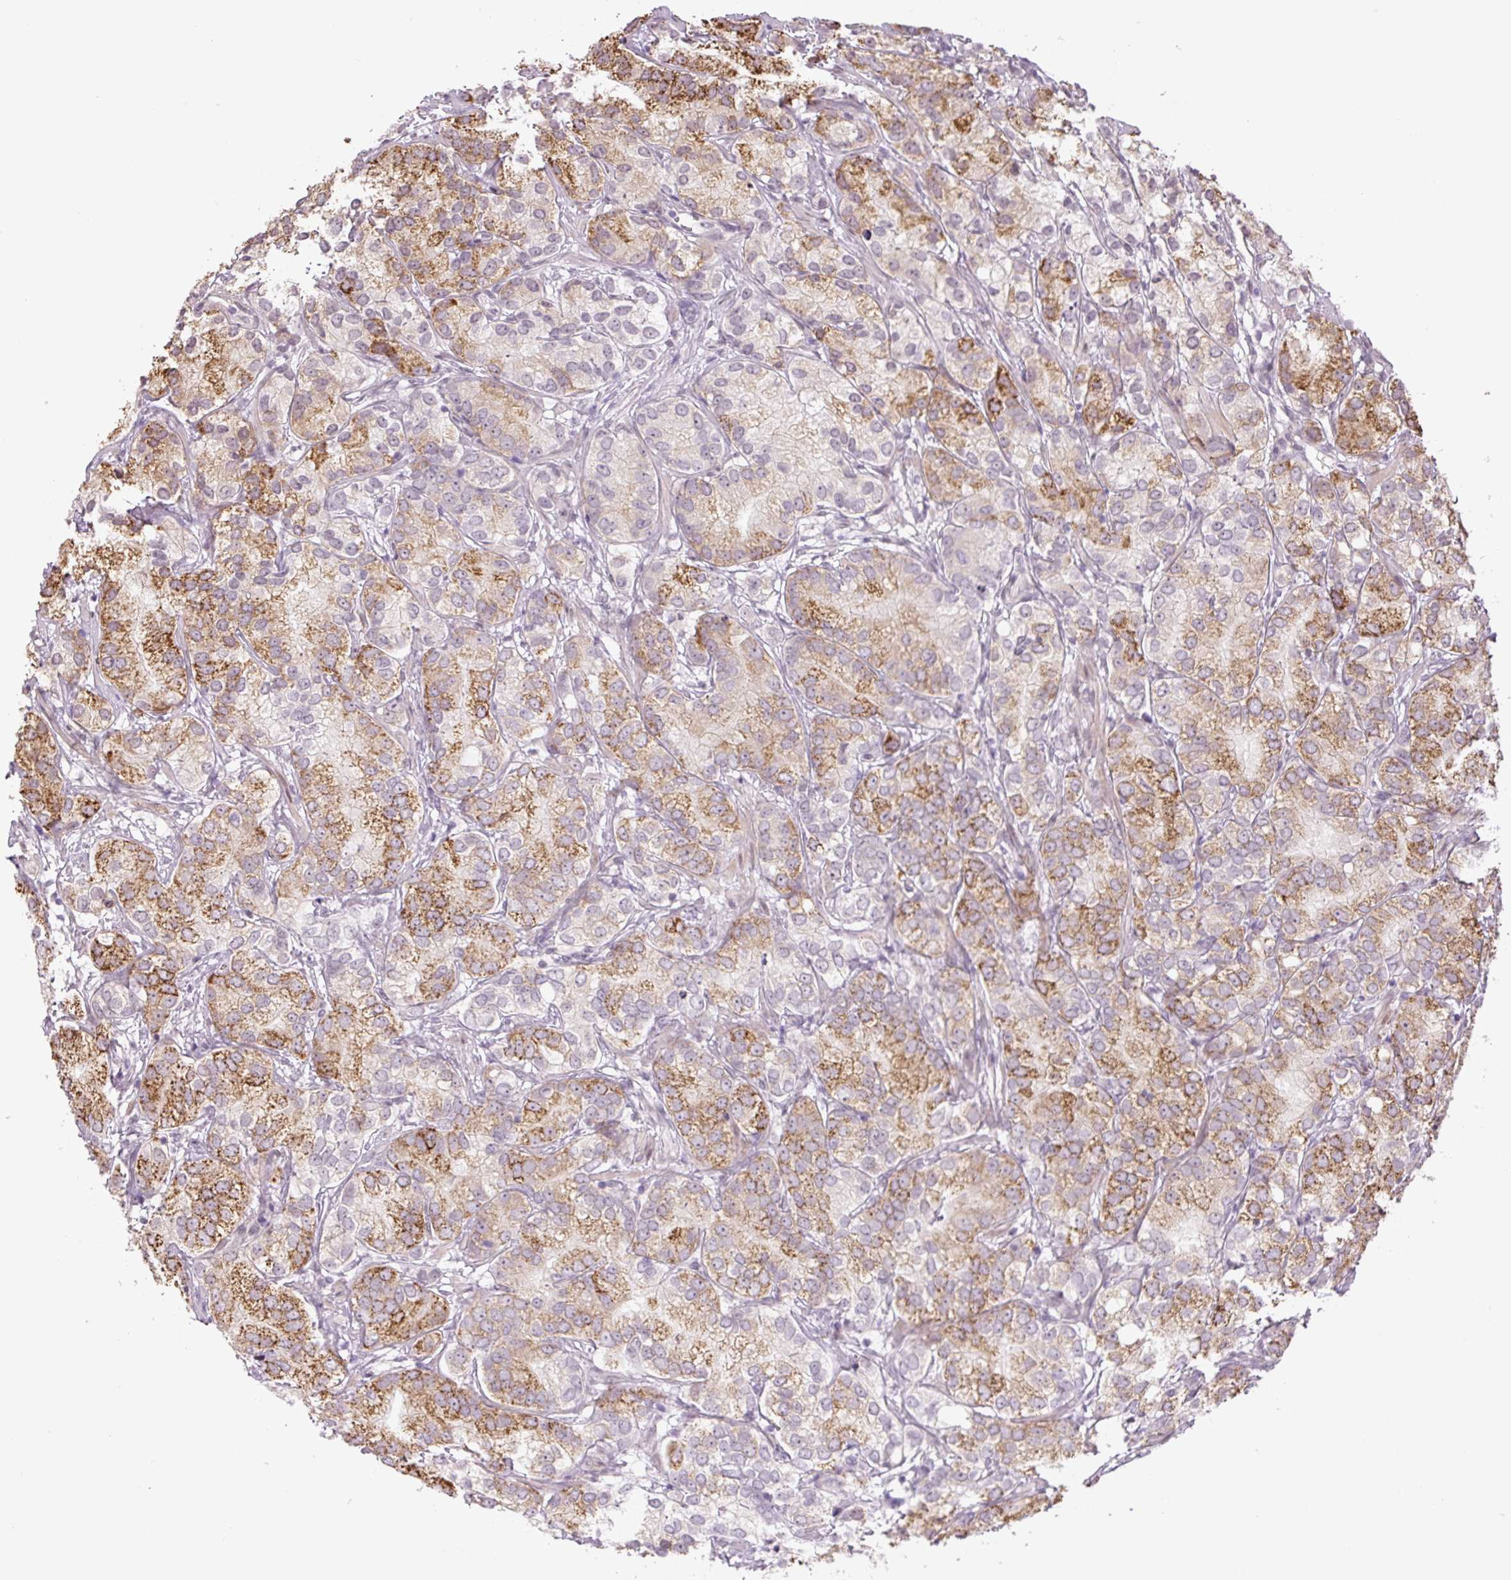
{"staining": {"intensity": "moderate", "quantity": "25%-75%", "location": "cytoplasmic/membranous"}, "tissue": "prostate cancer", "cell_type": "Tumor cells", "image_type": "cancer", "snomed": [{"axis": "morphology", "description": "Adenocarcinoma, High grade"}, {"axis": "topography", "description": "Prostate"}], "caption": "Immunohistochemistry (IHC) photomicrograph of human prostate cancer (high-grade adenocarcinoma) stained for a protein (brown), which demonstrates medium levels of moderate cytoplasmic/membranous staining in about 25%-75% of tumor cells.", "gene": "TCFL5", "patient": {"sex": "male", "age": 82}}